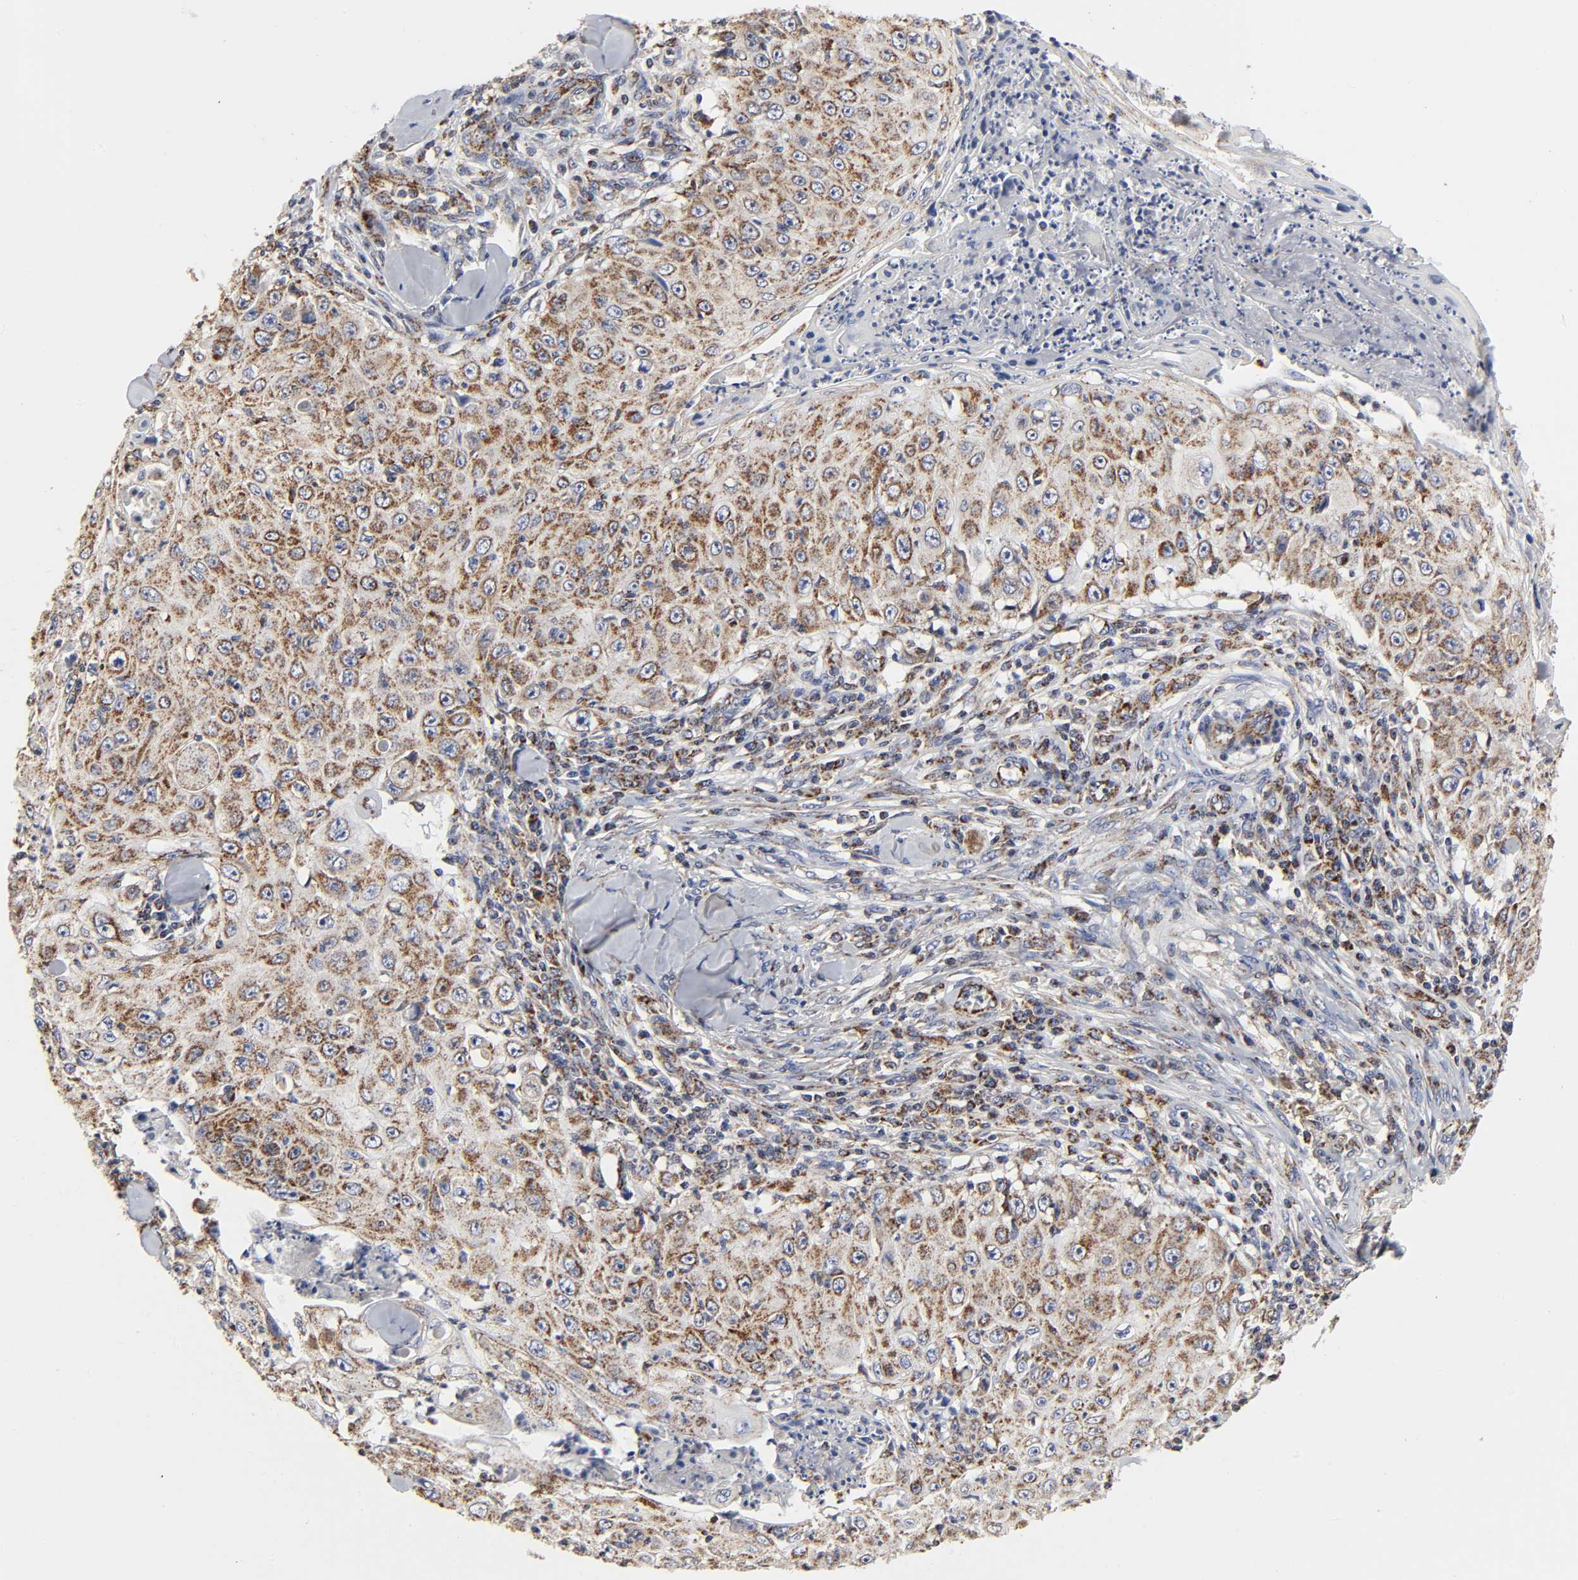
{"staining": {"intensity": "moderate", "quantity": ">75%", "location": "cytoplasmic/membranous"}, "tissue": "skin cancer", "cell_type": "Tumor cells", "image_type": "cancer", "snomed": [{"axis": "morphology", "description": "Squamous cell carcinoma, NOS"}, {"axis": "topography", "description": "Skin"}], "caption": "Immunohistochemistry (DAB) staining of skin cancer shows moderate cytoplasmic/membranous protein positivity in about >75% of tumor cells. (DAB (3,3'-diaminobenzidine) IHC with brightfield microscopy, high magnification).", "gene": "COX6B1", "patient": {"sex": "male", "age": 86}}